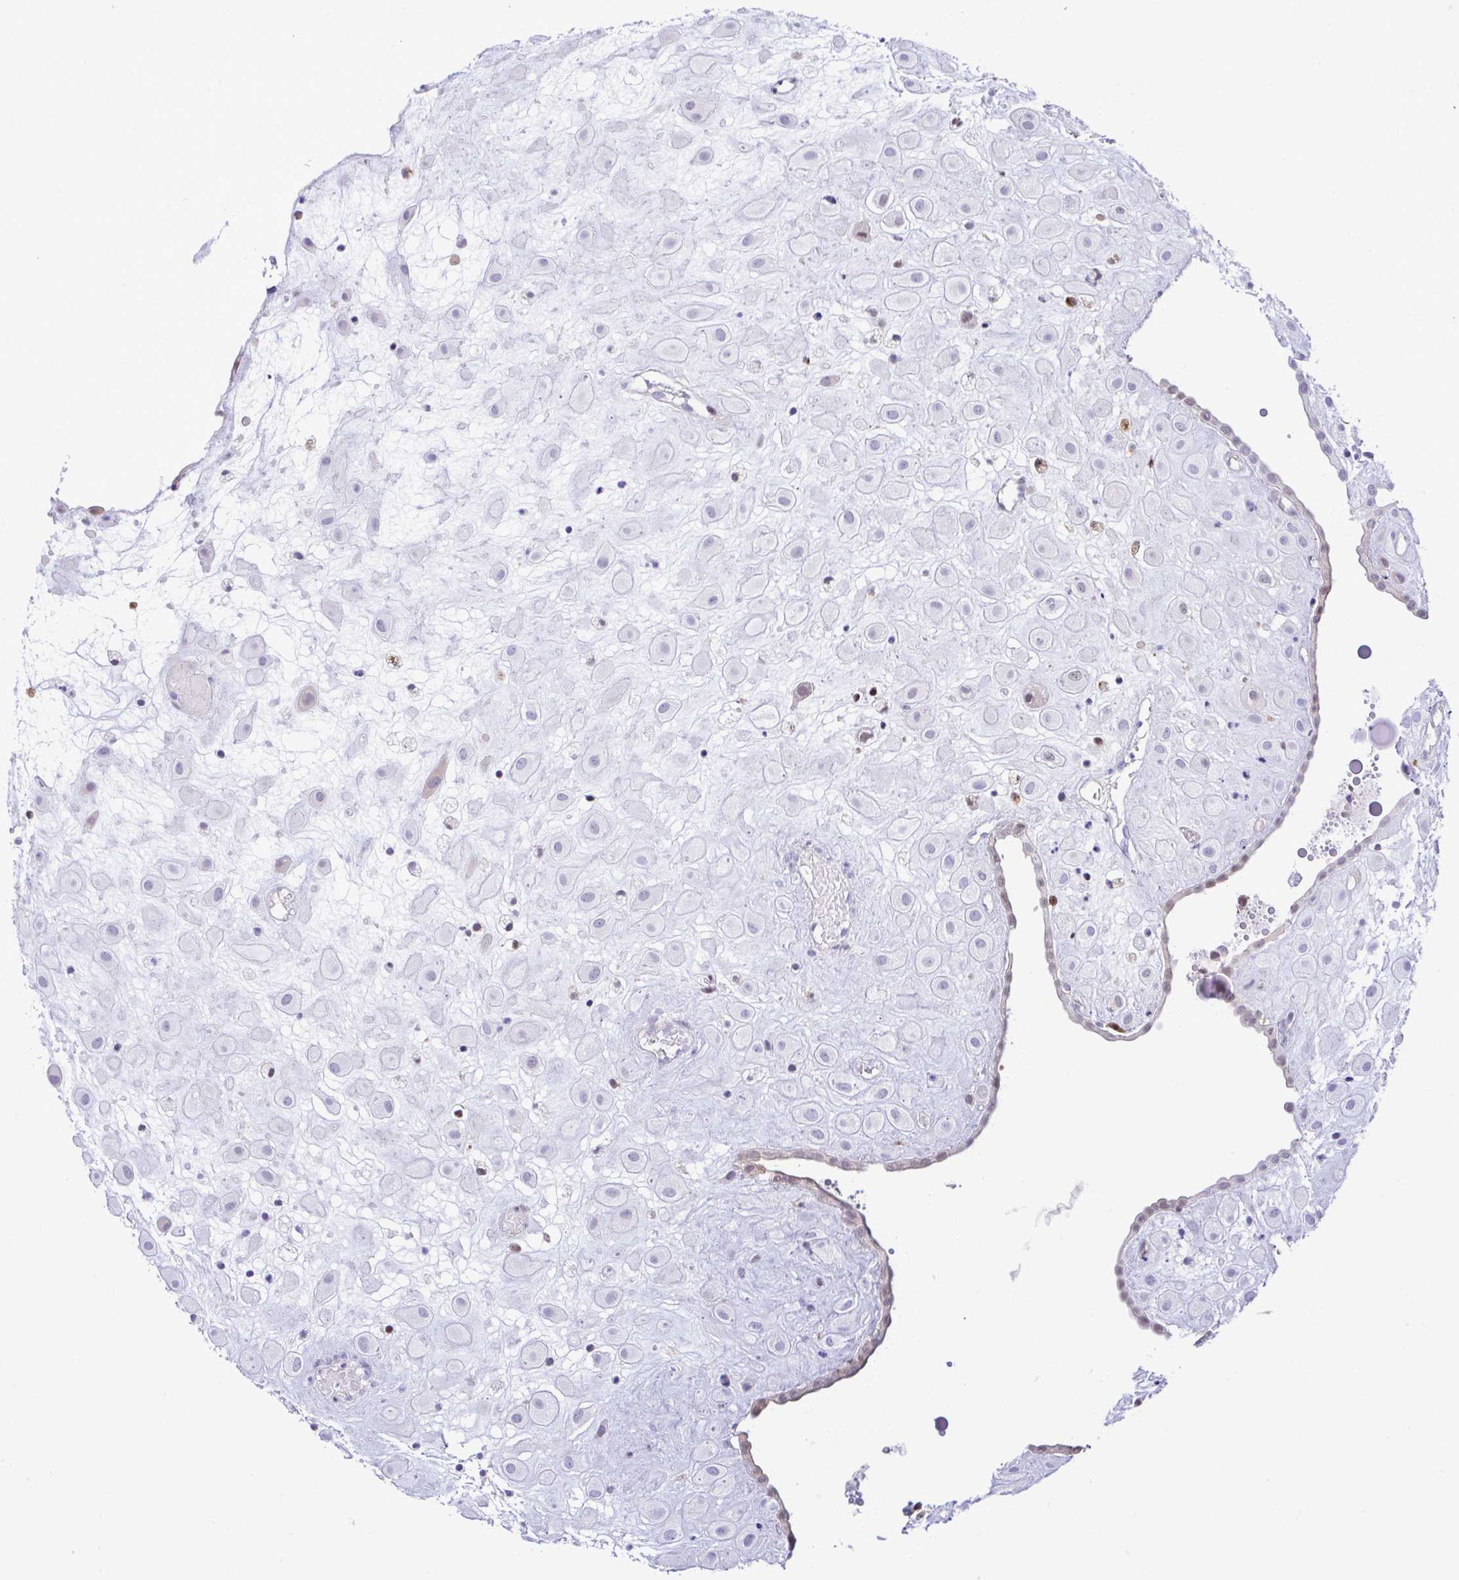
{"staining": {"intensity": "negative", "quantity": "none", "location": "none"}, "tissue": "placenta", "cell_type": "Decidual cells", "image_type": "normal", "snomed": [{"axis": "morphology", "description": "Normal tissue, NOS"}, {"axis": "topography", "description": "Placenta"}], "caption": "Decidual cells are negative for brown protein staining in unremarkable placenta.", "gene": "ZNF485", "patient": {"sex": "female", "age": 24}}